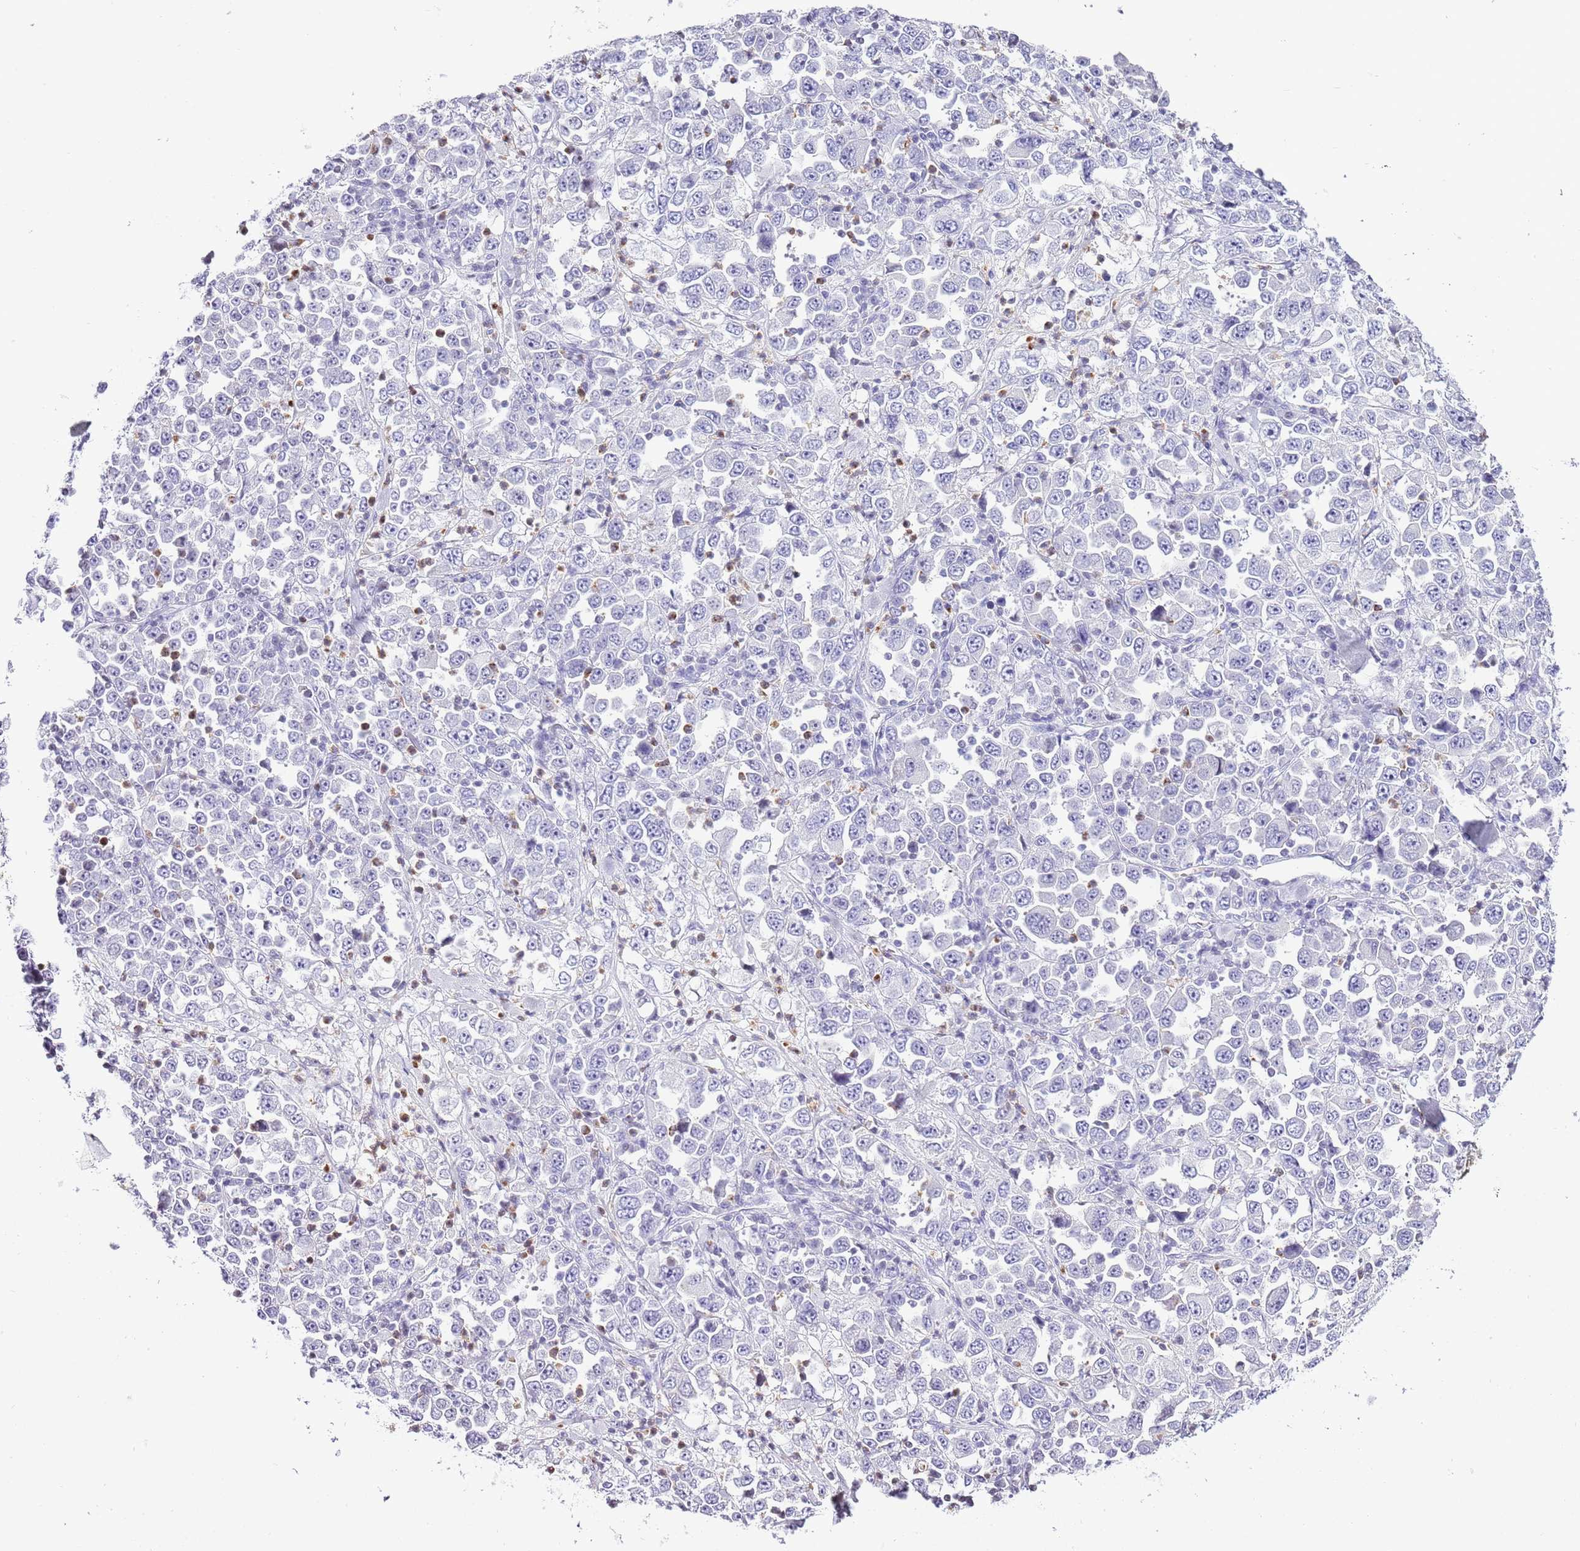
{"staining": {"intensity": "negative", "quantity": "none", "location": "none"}, "tissue": "stomach cancer", "cell_type": "Tumor cells", "image_type": "cancer", "snomed": [{"axis": "morphology", "description": "Normal tissue, NOS"}, {"axis": "morphology", "description": "Adenocarcinoma, NOS"}, {"axis": "topography", "description": "Stomach, upper"}, {"axis": "topography", "description": "Stomach"}], "caption": "Tumor cells show no significant protein expression in stomach cancer (adenocarcinoma).", "gene": "PRR15", "patient": {"sex": "male", "age": 59}}